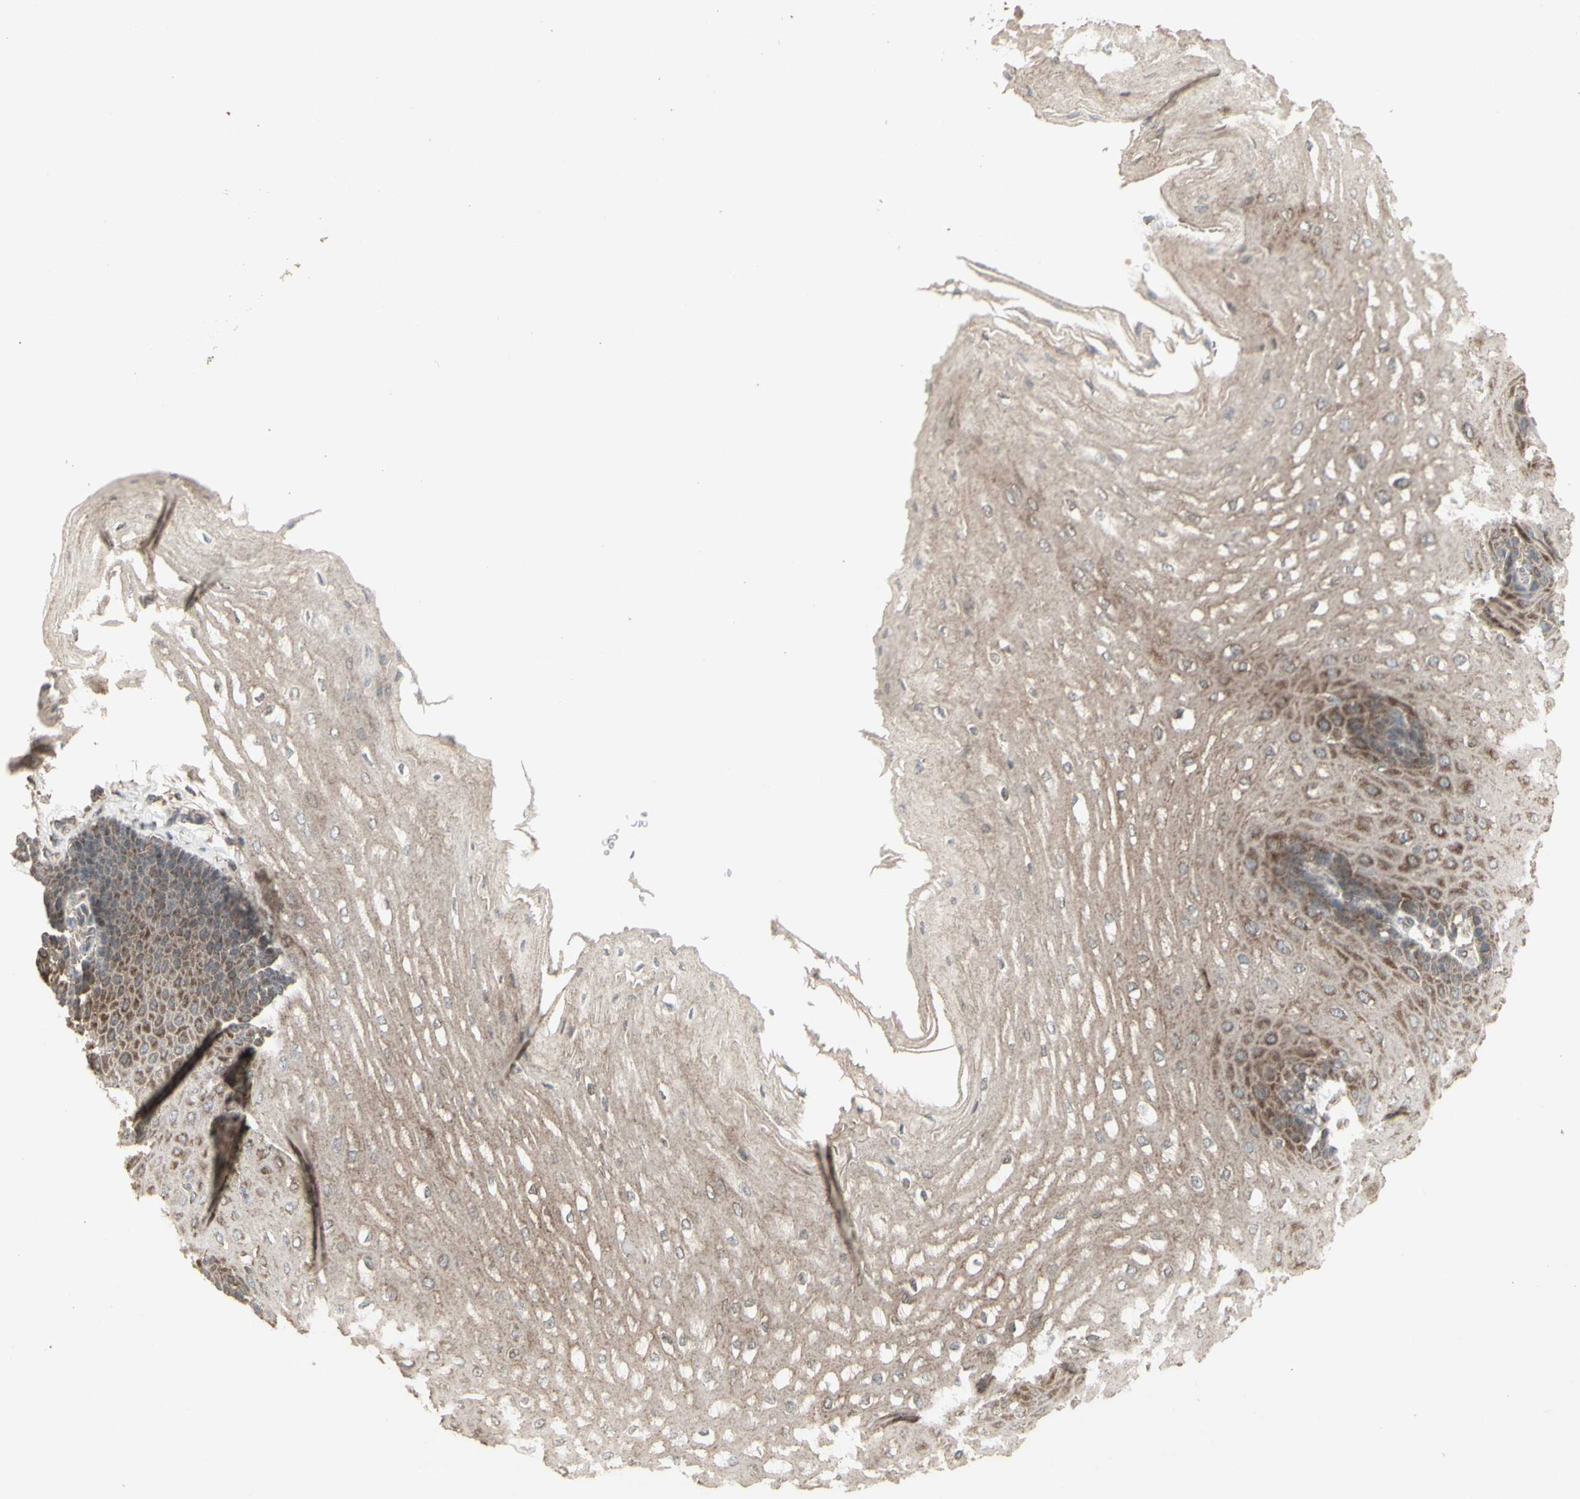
{"staining": {"intensity": "moderate", "quantity": ">75%", "location": "cytoplasmic/membranous"}, "tissue": "esophagus", "cell_type": "Squamous epithelial cells", "image_type": "normal", "snomed": [{"axis": "morphology", "description": "Normal tissue, NOS"}, {"axis": "topography", "description": "Esophagus"}], "caption": "Moderate cytoplasmic/membranous protein staining is present in about >75% of squamous epithelial cells in esophagus. Immunohistochemistry stains the protein of interest in brown and the nuclei are stained blue.", "gene": "RNASEL", "patient": {"sex": "male", "age": 54}}